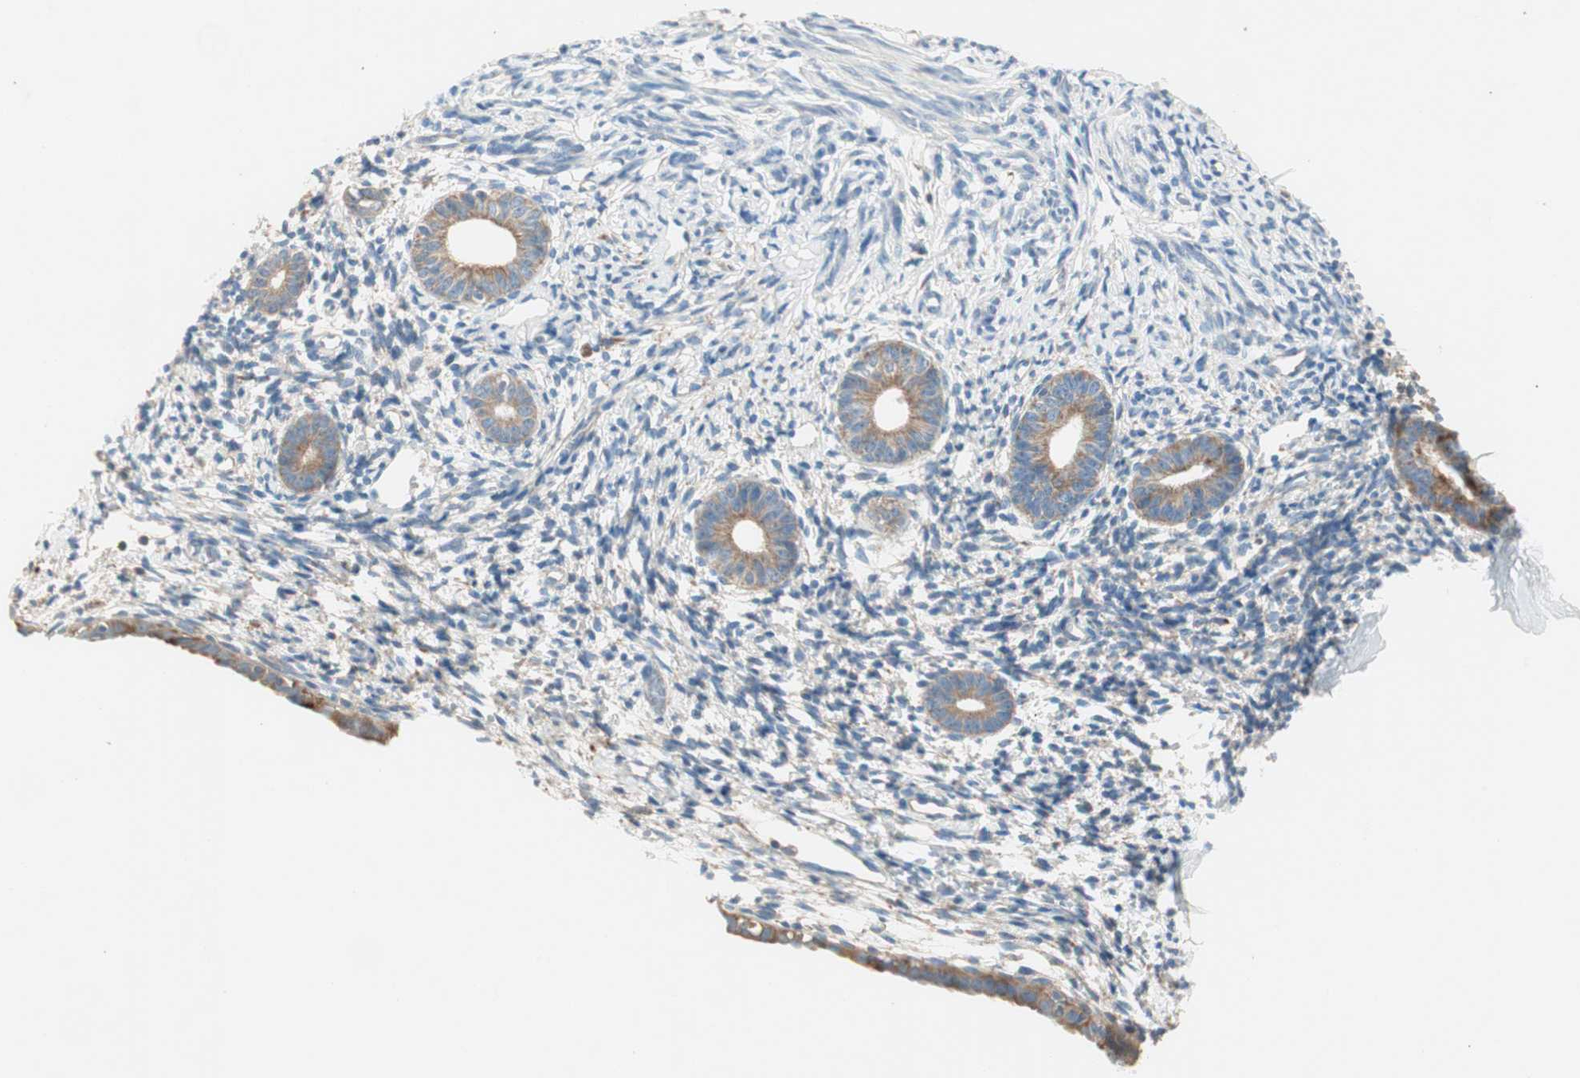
{"staining": {"intensity": "weak", "quantity": "25%-75%", "location": "cytoplasmic/membranous"}, "tissue": "endometrium", "cell_type": "Cells in endometrial stroma", "image_type": "normal", "snomed": [{"axis": "morphology", "description": "Normal tissue, NOS"}, {"axis": "topography", "description": "Endometrium"}], "caption": "Endometrium stained with immunohistochemistry (IHC) exhibits weak cytoplasmic/membranous expression in approximately 25%-75% of cells in endometrial stroma. The protein of interest is stained brown, and the nuclei are stained in blue (DAB IHC with brightfield microscopy, high magnification).", "gene": "RPL23", "patient": {"sex": "female", "age": 71}}